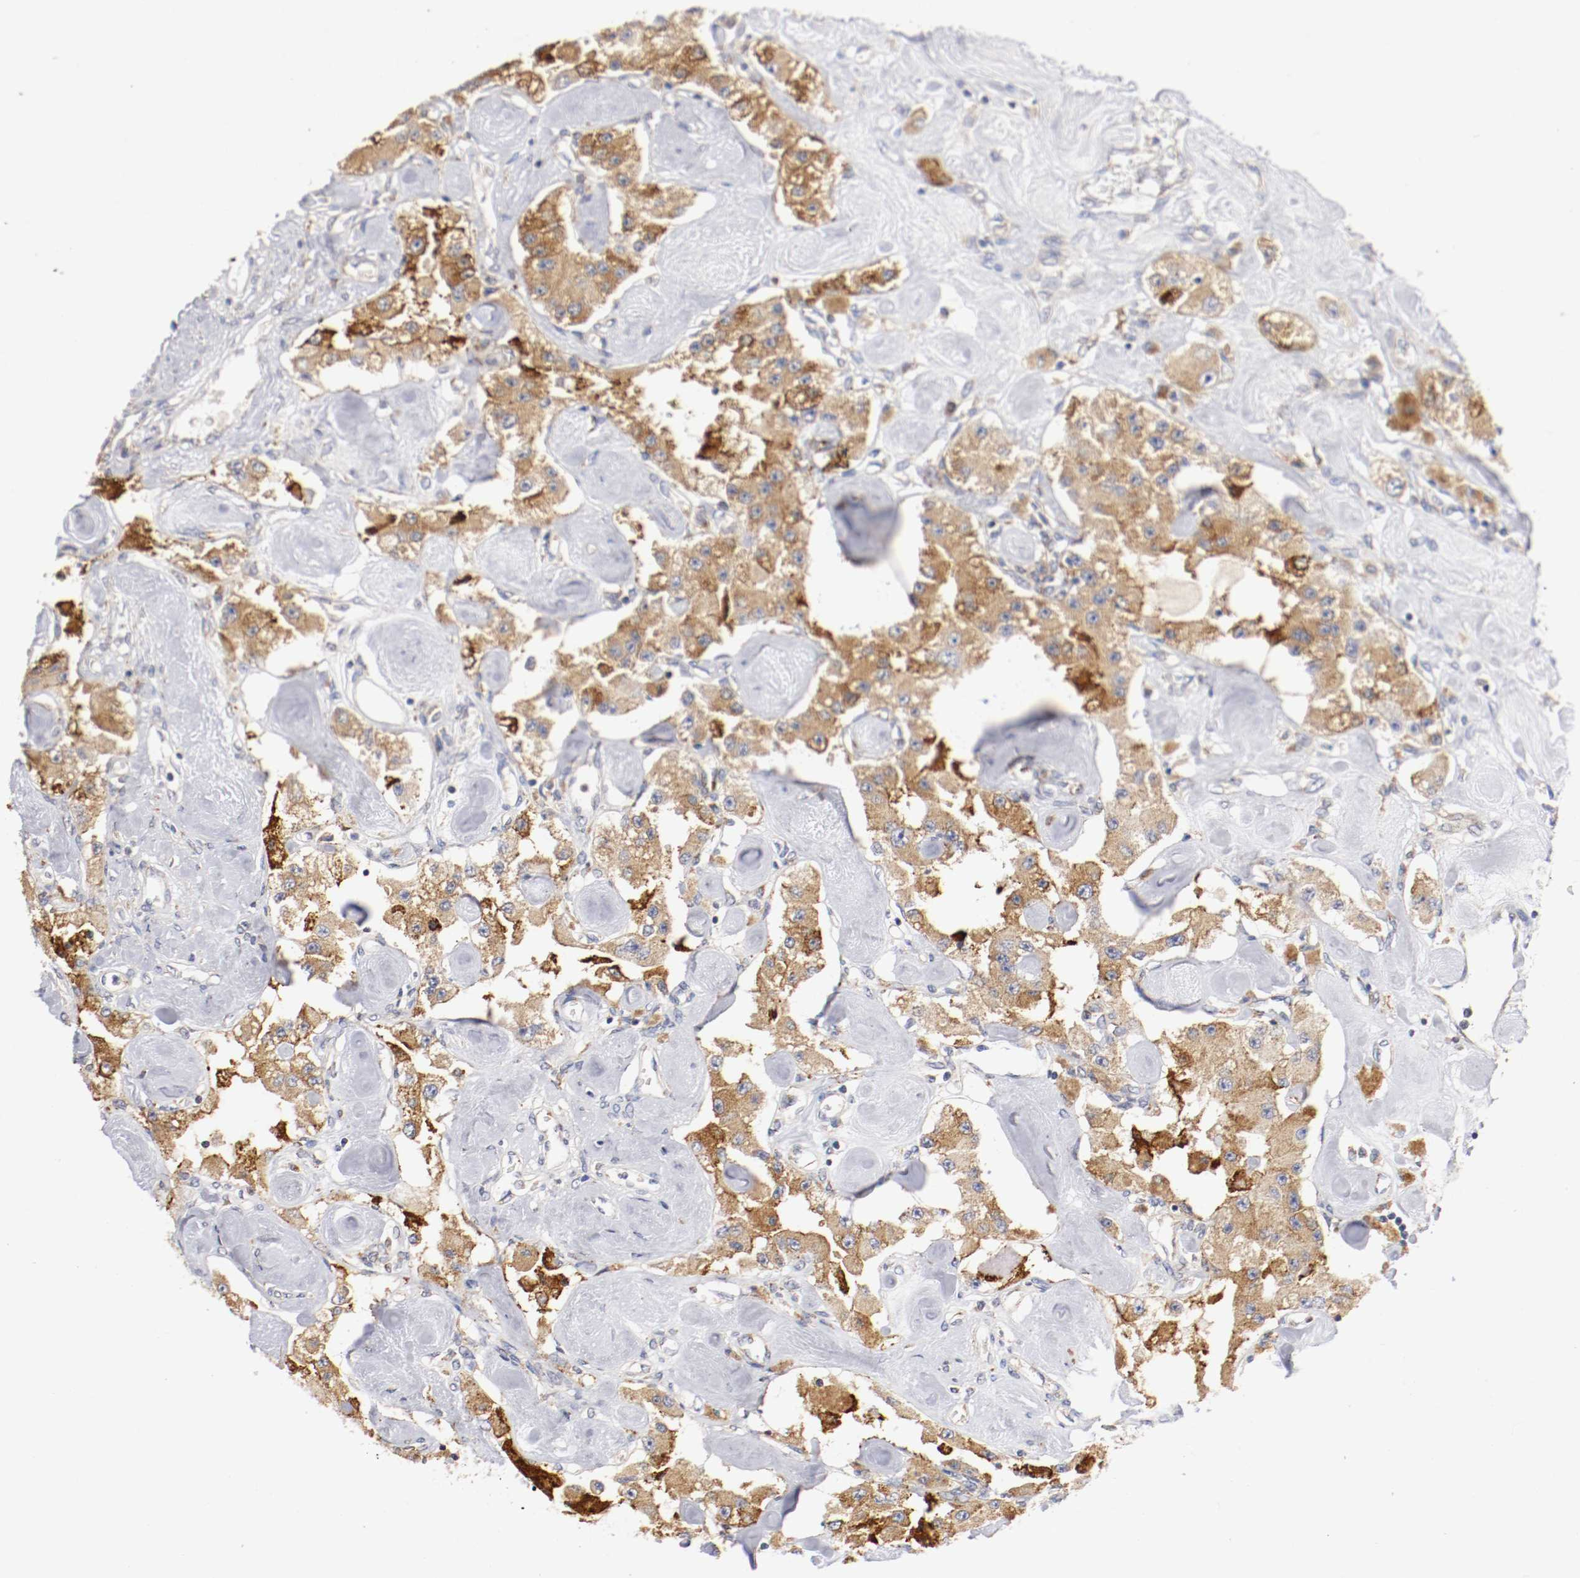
{"staining": {"intensity": "moderate", "quantity": ">75%", "location": "cytoplasmic/membranous"}, "tissue": "carcinoid", "cell_type": "Tumor cells", "image_type": "cancer", "snomed": [{"axis": "morphology", "description": "Carcinoid, malignant, NOS"}, {"axis": "topography", "description": "Pancreas"}], "caption": "High-magnification brightfield microscopy of carcinoid stained with DAB (3,3'-diaminobenzidine) (brown) and counterstained with hematoxylin (blue). tumor cells exhibit moderate cytoplasmic/membranous positivity is seen in approximately>75% of cells.", "gene": "TRAF2", "patient": {"sex": "male", "age": 41}}